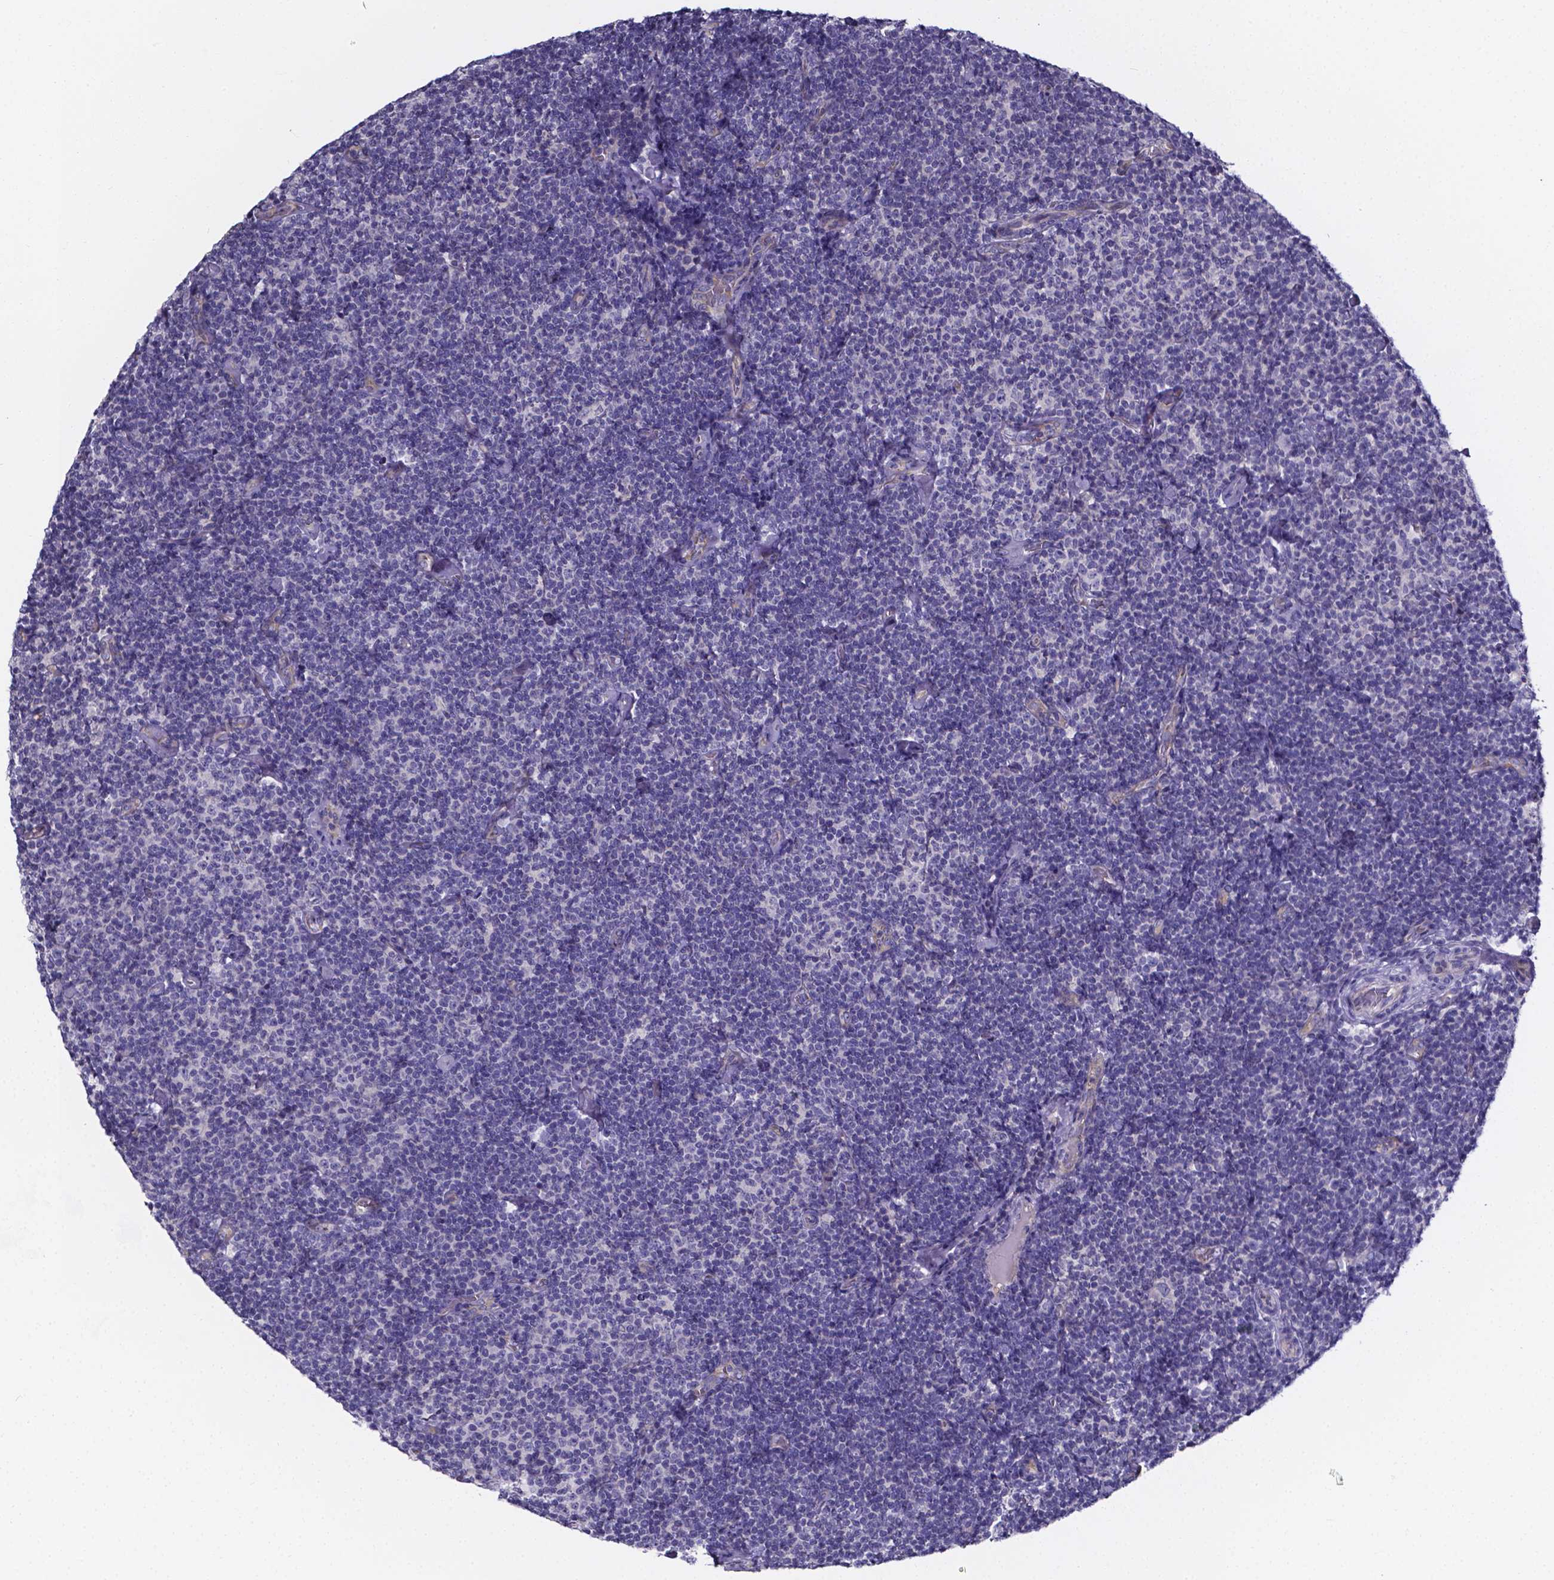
{"staining": {"intensity": "negative", "quantity": "none", "location": "none"}, "tissue": "lymphoma", "cell_type": "Tumor cells", "image_type": "cancer", "snomed": [{"axis": "morphology", "description": "Malignant lymphoma, non-Hodgkin's type, Low grade"}, {"axis": "topography", "description": "Lymph node"}], "caption": "DAB immunohistochemical staining of lymphoma shows no significant positivity in tumor cells.", "gene": "CACNG8", "patient": {"sex": "male", "age": 81}}